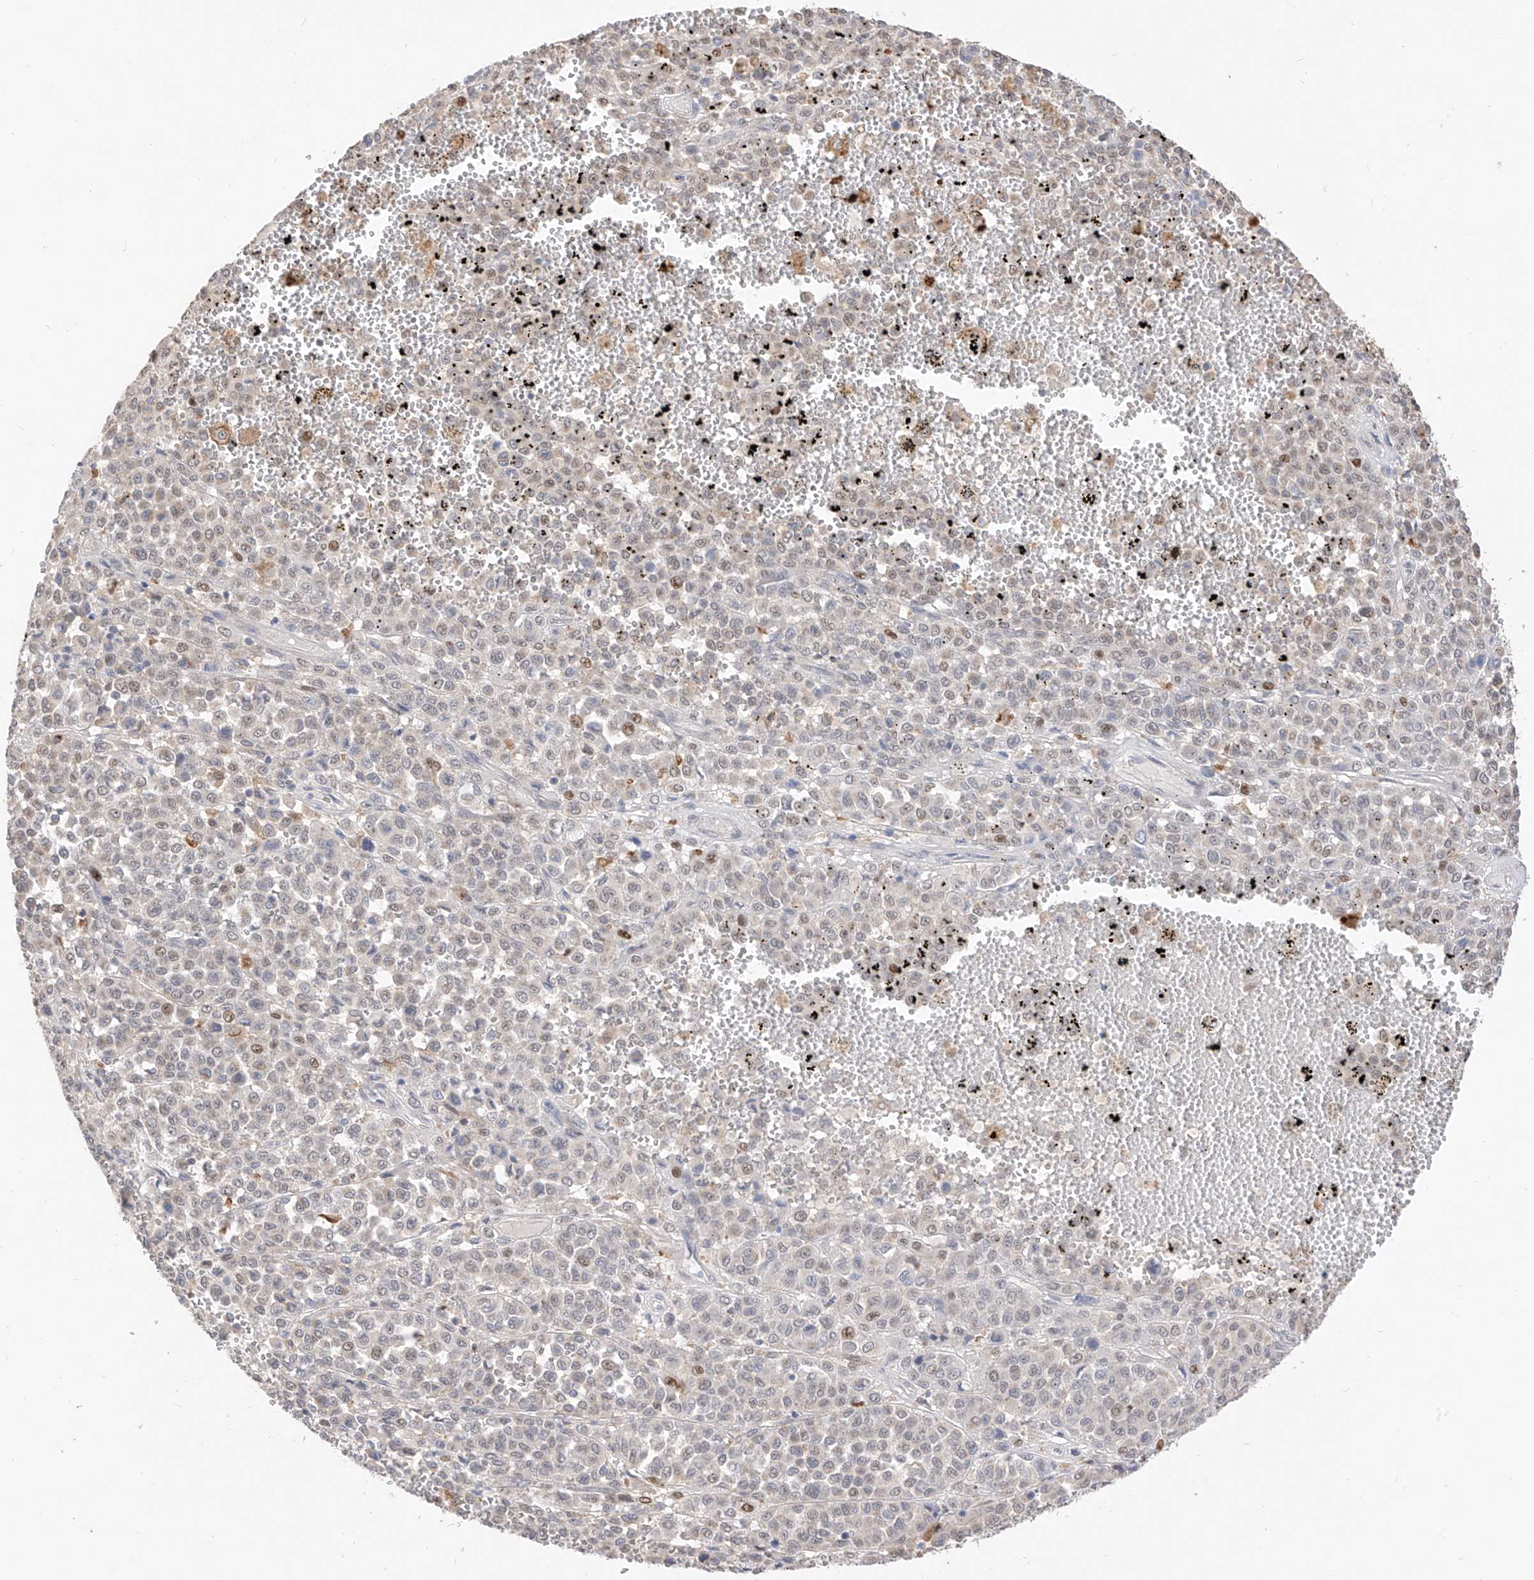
{"staining": {"intensity": "moderate", "quantity": "<25%", "location": "nuclear"}, "tissue": "melanoma", "cell_type": "Tumor cells", "image_type": "cancer", "snomed": [{"axis": "morphology", "description": "Malignant melanoma, Metastatic site"}, {"axis": "topography", "description": "Pancreas"}], "caption": "Malignant melanoma (metastatic site) stained with immunohistochemistry (IHC) exhibits moderate nuclear positivity in about <25% of tumor cells.", "gene": "LATS1", "patient": {"sex": "female", "age": 30}}